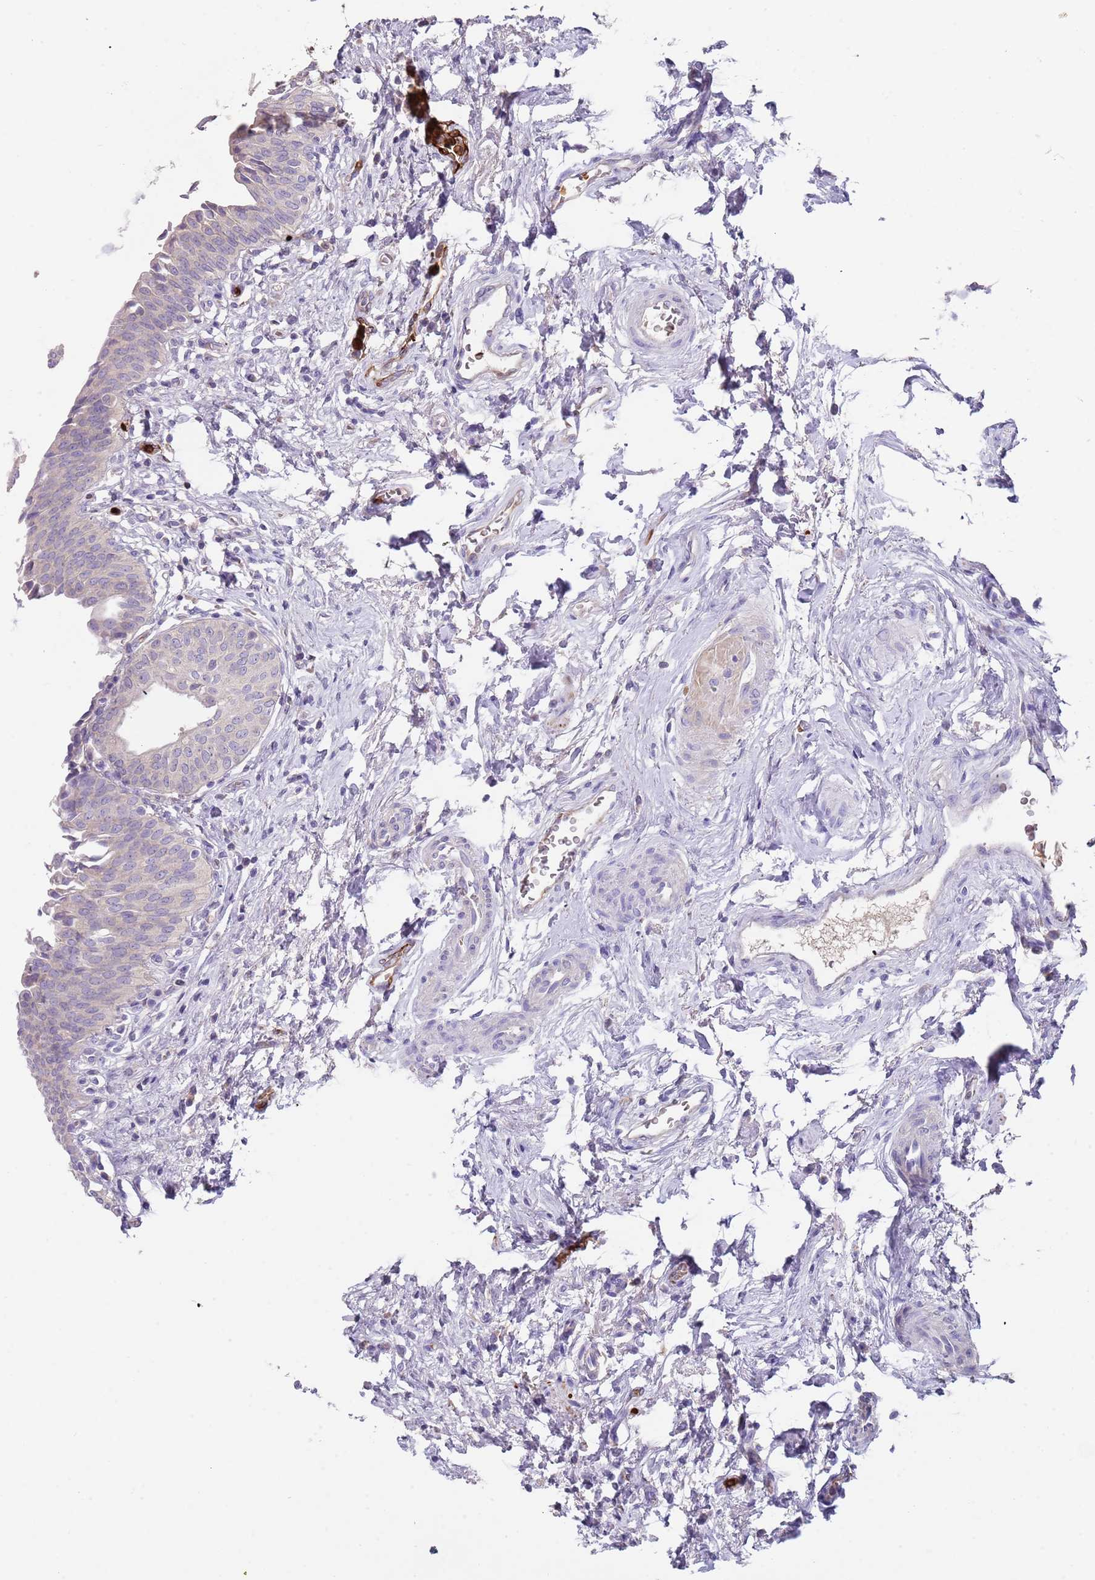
{"staining": {"intensity": "weak", "quantity": "<25%", "location": "cytoplasmic/membranous"}, "tissue": "urinary bladder", "cell_type": "Urothelial cells", "image_type": "normal", "snomed": [{"axis": "morphology", "description": "Normal tissue, NOS"}, {"axis": "topography", "description": "Urinary bladder"}], "caption": "Urothelial cells show no significant protein staining in unremarkable urinary bladder. (Brightfield microscopy of DAB IHC at high magnification).", "gene": "TMEM251", "patient": {"sex": "male", "age": 83}}